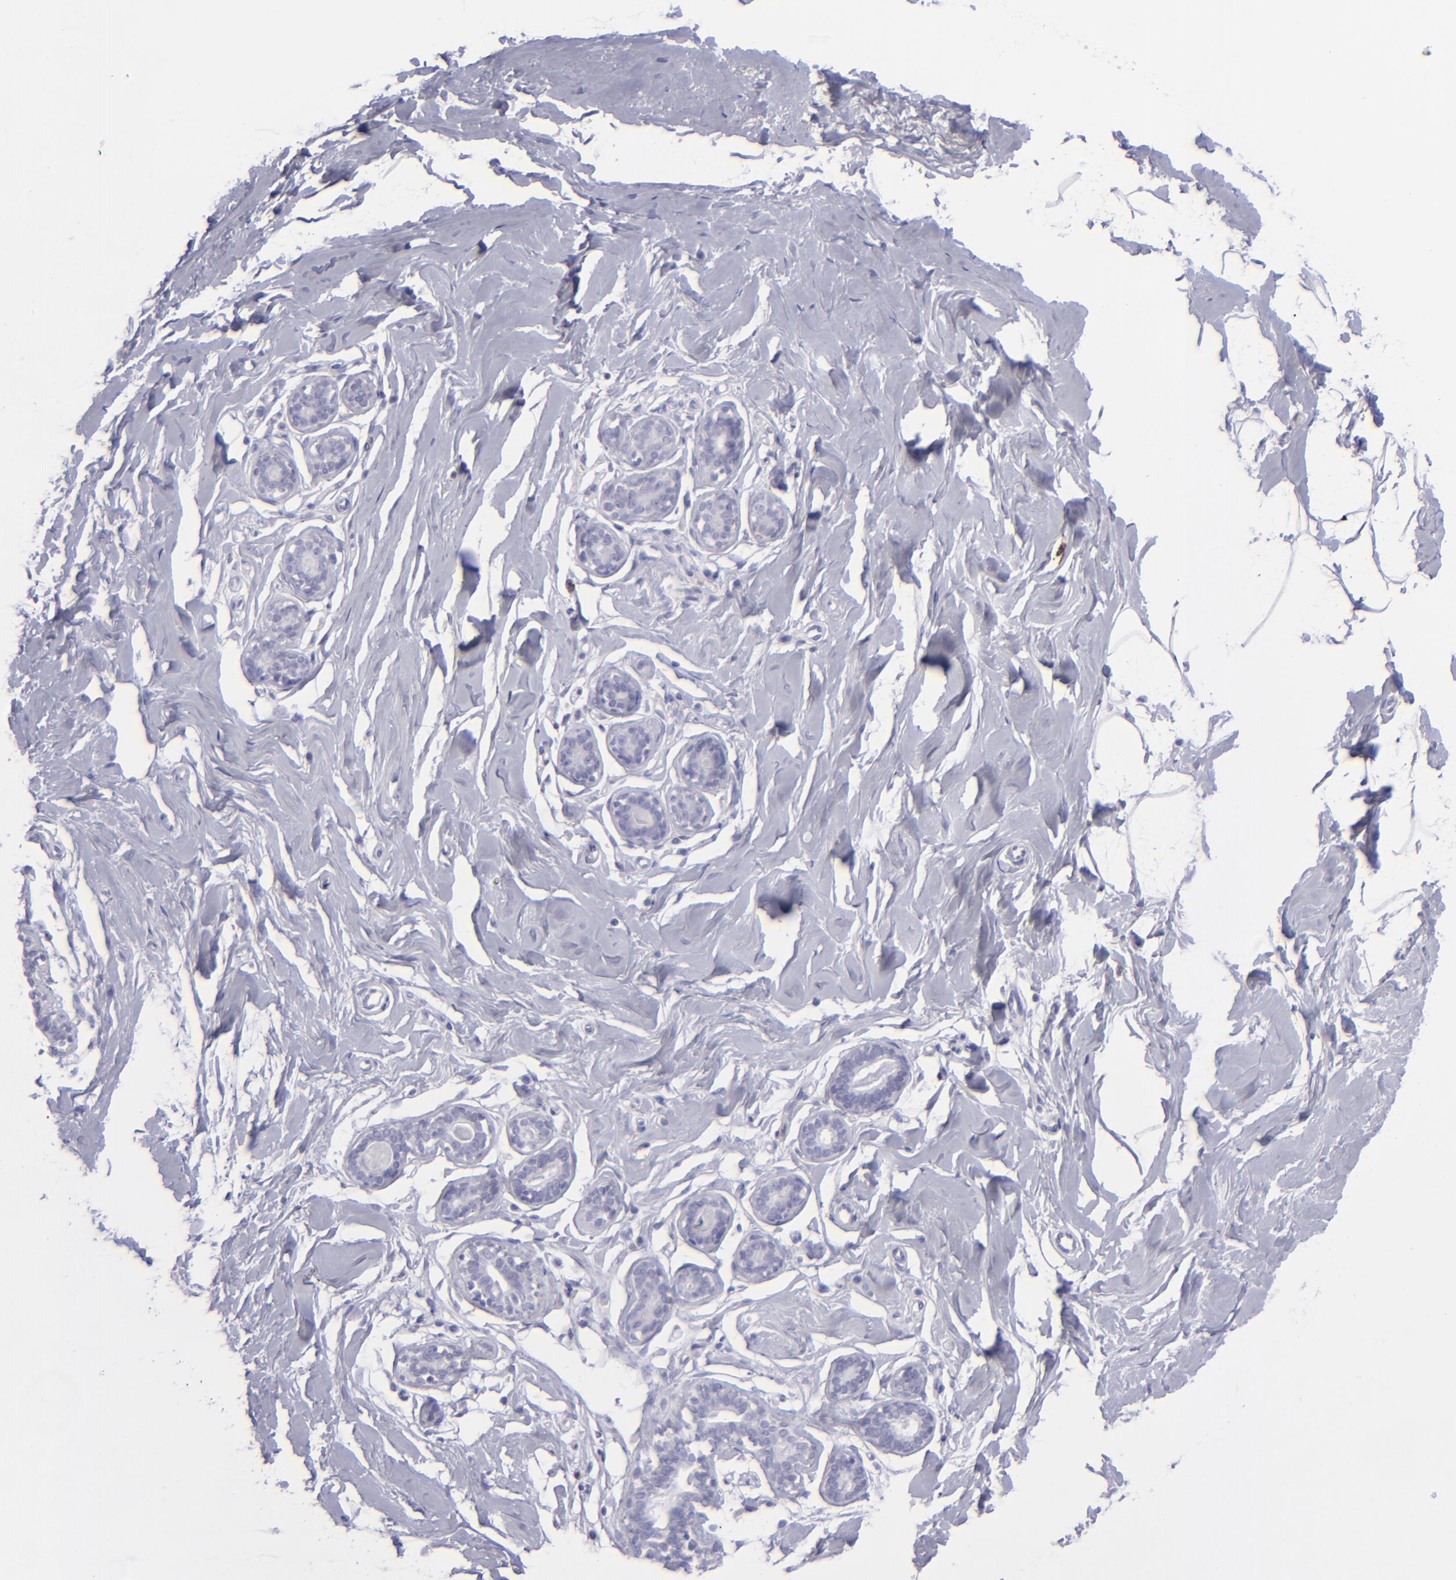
{"staining": {"intensity": "negative", "quantity": "none", "location": "none"}, "tissue": "breast", "cell_type": "Adipocytes", "image_type": "normal", "snomed": [{"axis": "morphology", "description": "Normal tissue, NOS"}, {"axis": "topography", "description": "Breast"}], "caption": "IHC of benign breast shows no positivity in adipocytes. Brightfield microscopy of immunohistochemistry (IHC) stained with DAB (3,3'-diaminobenzidine) (brown) and hematoxylin (blue), captured at high magnification.", "gene": "SELPLG", "patient": {"sex": "female", "age": 23}}